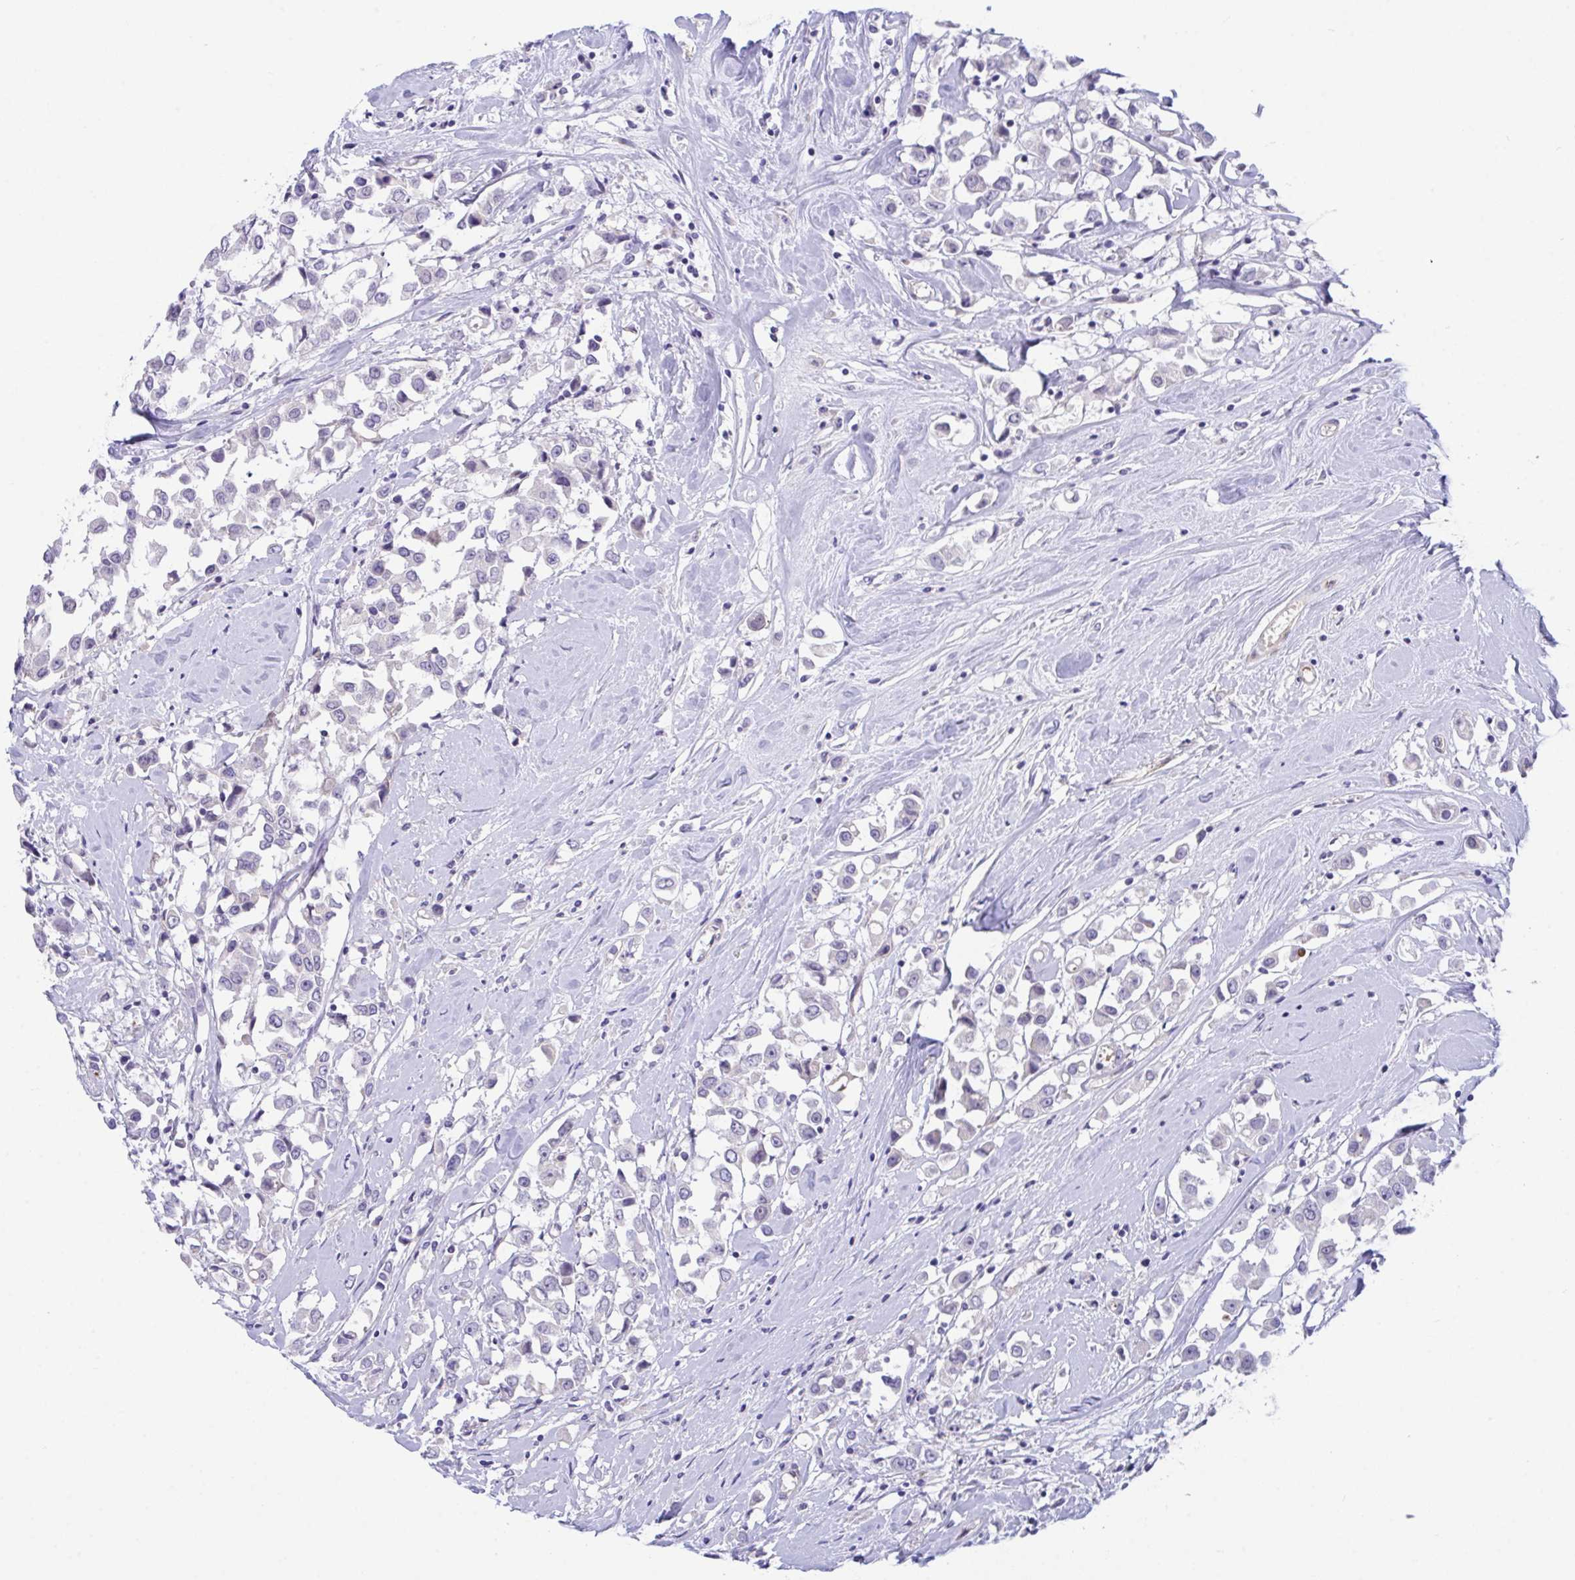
{"staining": {"intensity": "negative", "quantity": "none", "location": "none"}, "tissue": "breast cancer", "cell_type": "Tumor cells", "image_type": "cancer", "snomed": [{"axis": "morphology", "description": "Duct carcinoma"}, {"axis": "topography", "description": "Breast"}], "caption": "Micrograph shows no significant protein staining in tumor cells of breast infiltrating ductal carcinoma.", "gene": "RHOXF1", "patient": {"sex": "female", "age": 61}}